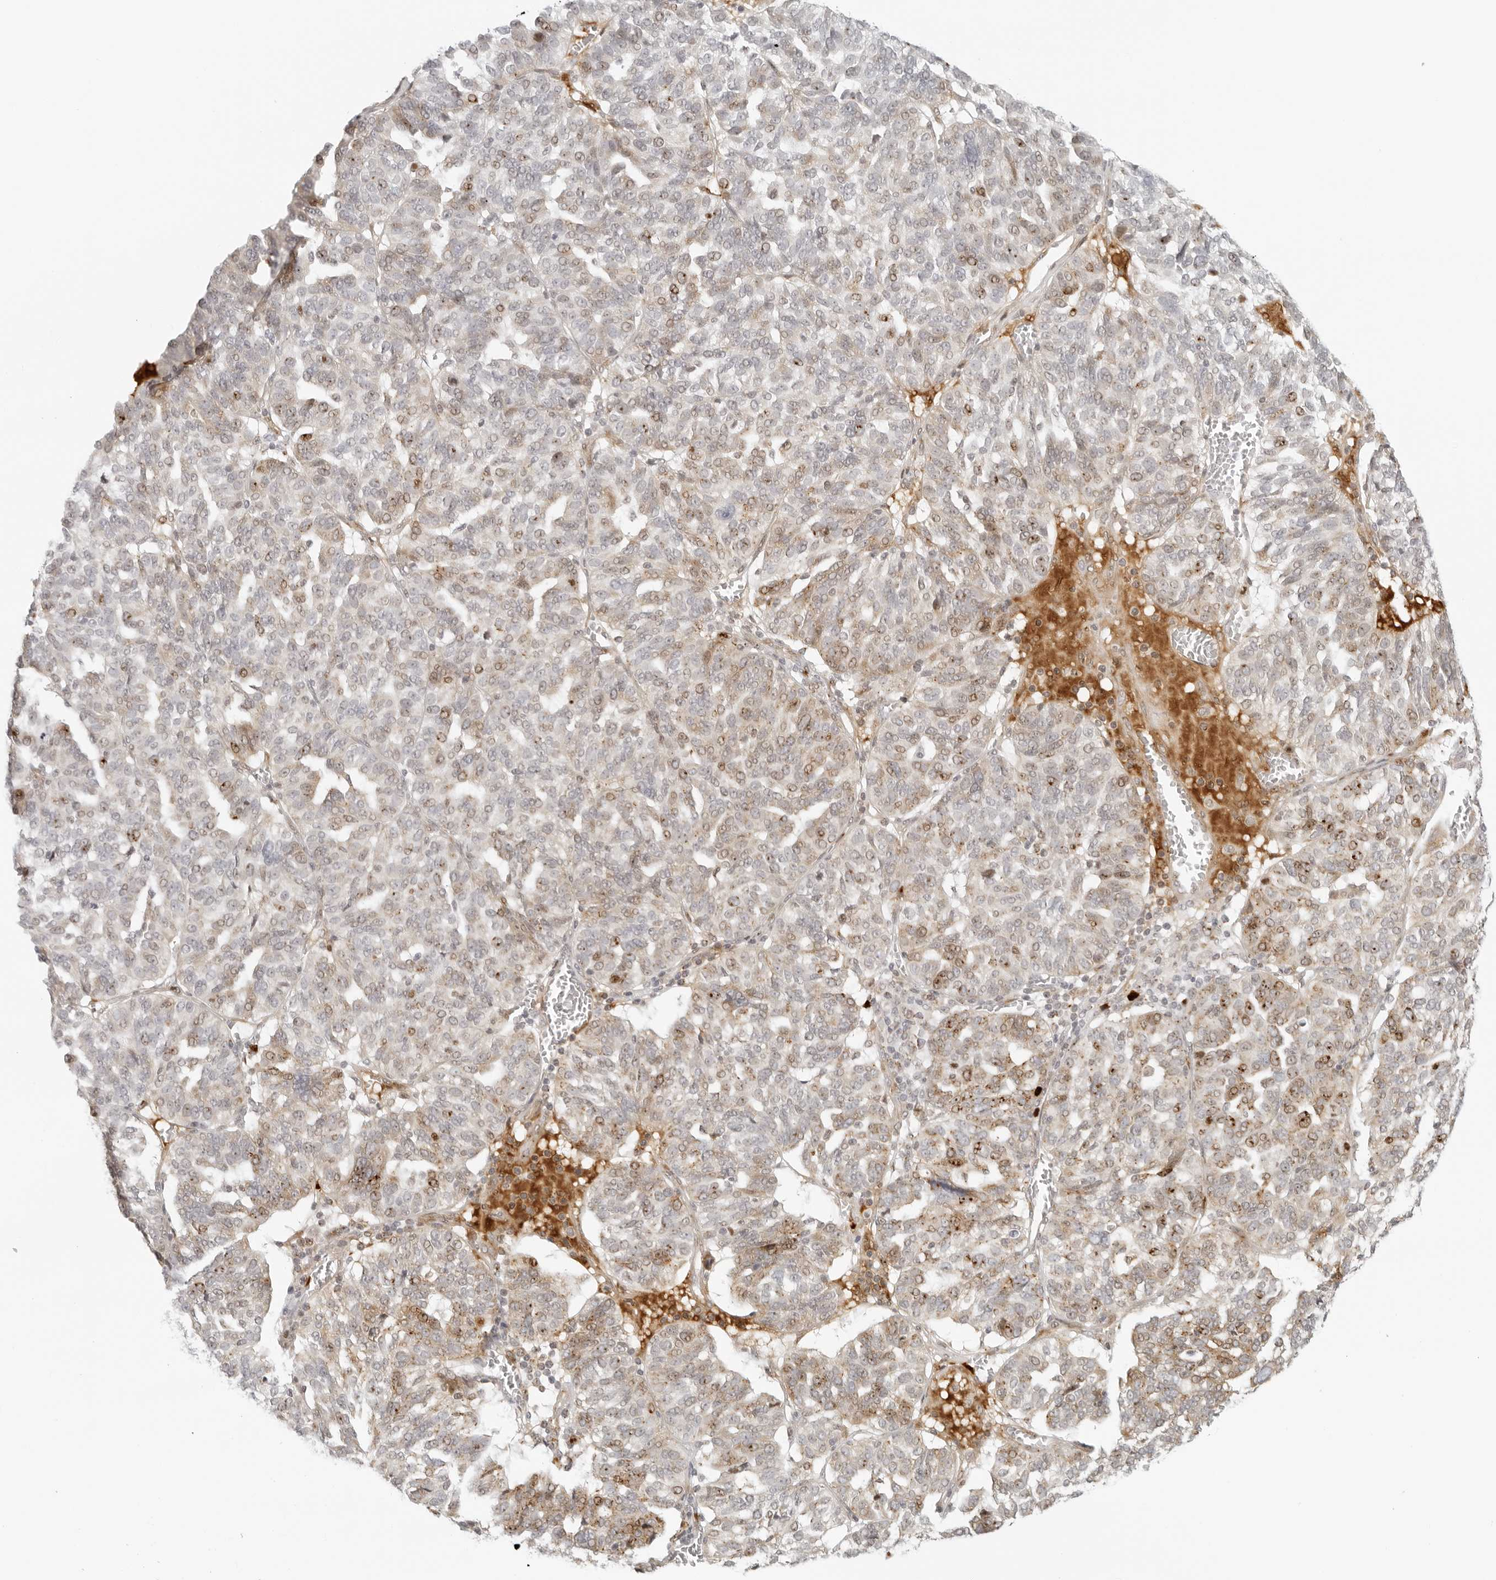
{"staining": {"intensity": "moderate", "quantity": "<25%", "location": "nuclear"}, "tissue": "ovarian cancer", "cell_type": "Tumor cells", "image_type": "cancer", "snomed": [{"axis": "morphology", "description": "Cystadenocarcinoma, serous, NOS"}, {"axis": "topography", "description": "Ovary"}], "caption": "Immunohistochemical staining of ovarian cancer (serous cystadenocarcinoma) demonstrates low levels of moderate nuclear positivity in approximately <25% of tumor cells. (DAB = brown stain, brightfield microscopy at high magnification).", "gene": "ZNF678", "patient": {"sex": "female", "age": 59}}